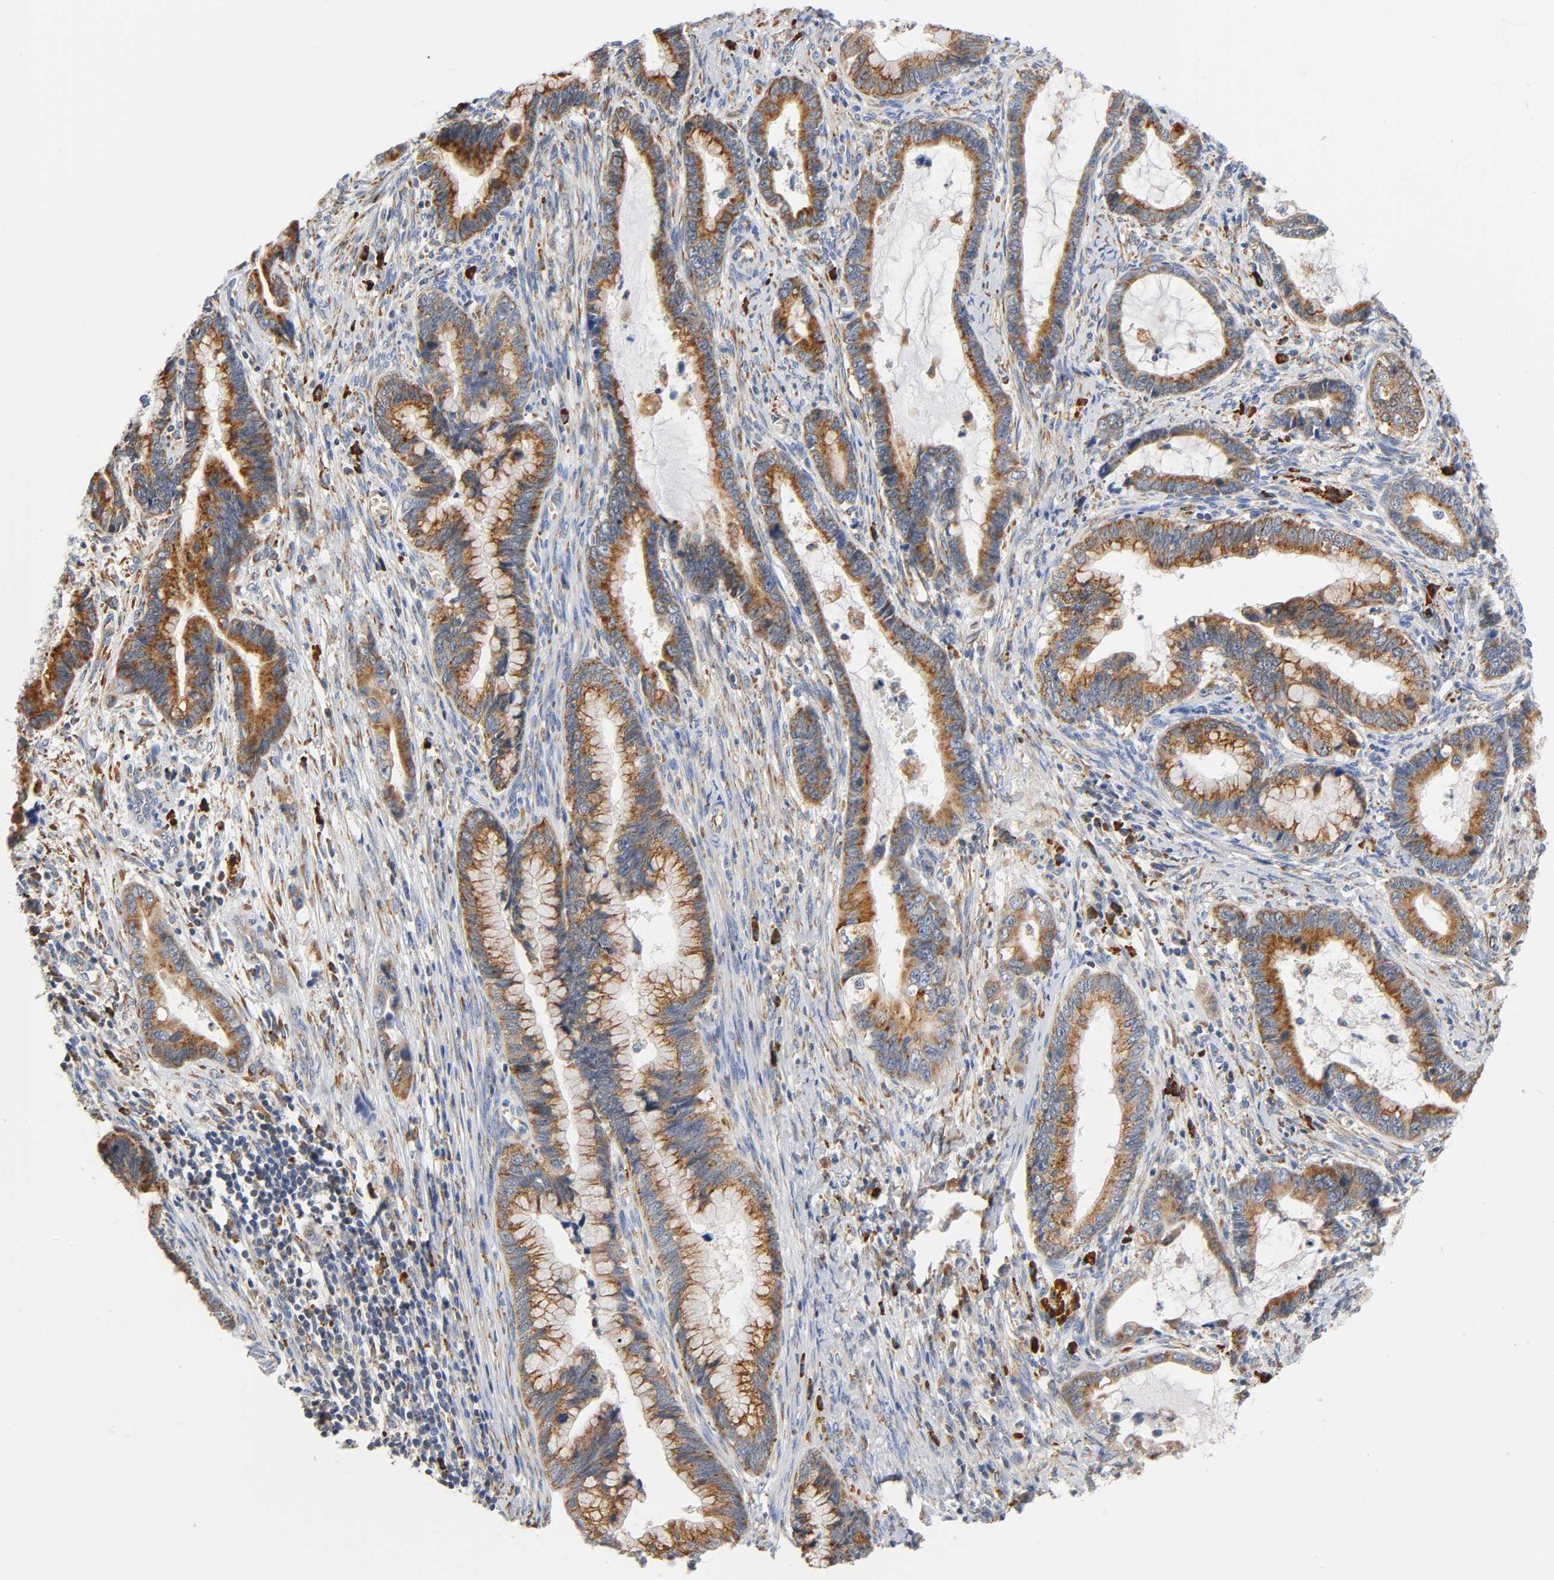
{"staining": {"intensity": "moderate", "quantity": ">75%", "location": "cytoplasmic/membranous"}, "tissue": "cervical cancer", "cell_type": "Tumor cells", "image_type": "cancer", "snomed": [{"axis": "morphology", "description": "Adenocarcinoma, NOS"}, {"axis": "topography", "description": "Cervix"}], "caption": "Immunohistochemical staining of cervical cancer displays medium levels of moderate cytoplasmic/membranous staining in approximately >75% of tumor cells. The staining was performed using DAB (3,3'-diaminobenzidine) to visualize the protein expression in brown, while the nuclei were stained in blue with hematoxylin (Magnification: 20x).", "gene": "UCKL1", "patient": {"sex": "female", "age": 44}}